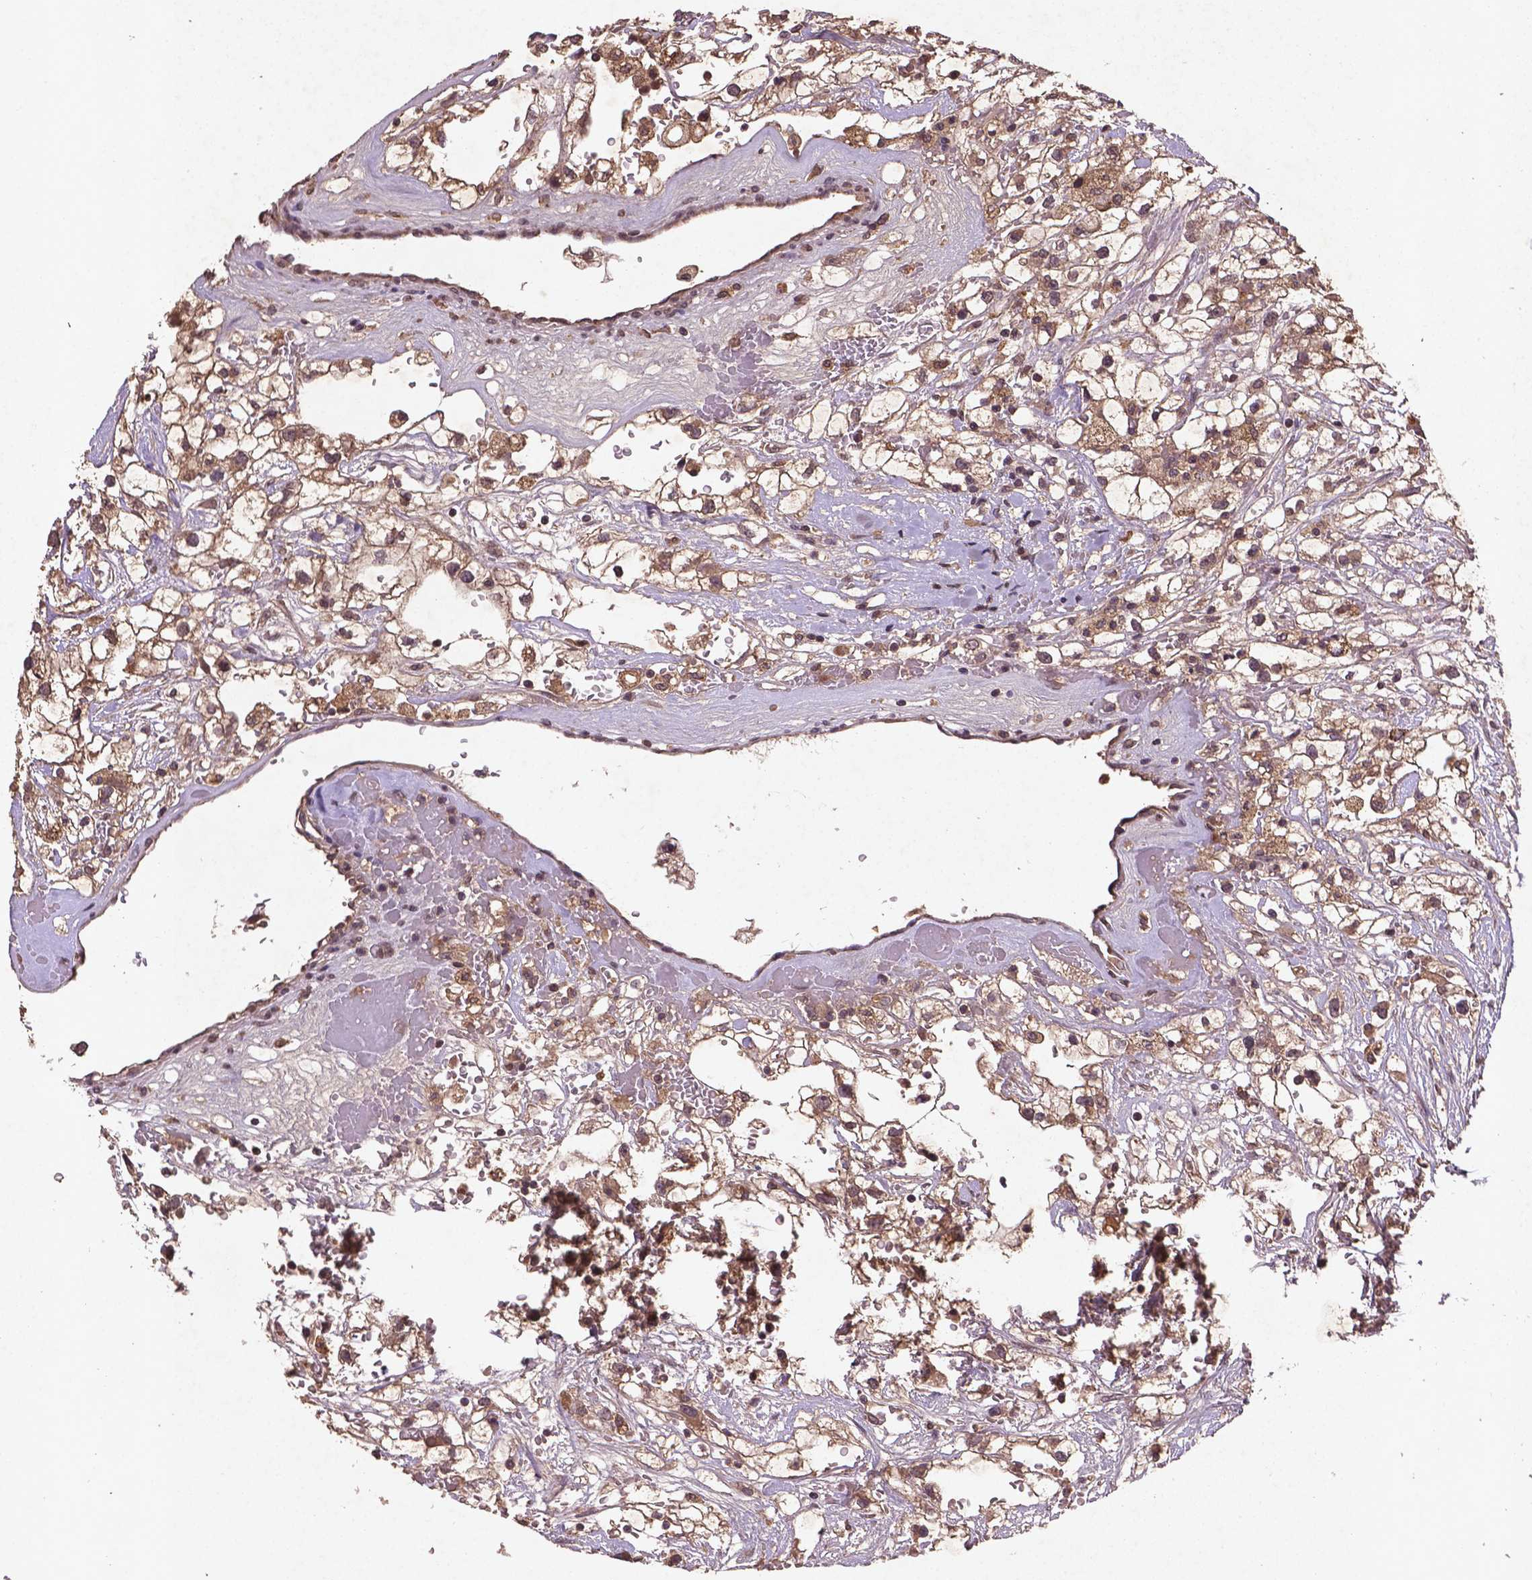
{"staining": {"intensity": "weak", "quantity": ">75%", "location": "cytoplasmic/membranous,nuclear"}, "tissue": "renal cancer", "cell_type": "Tumor cells", "image_type": "cancer", "snomed": [{"axis": "morphology", "description": "Adenocarcinoma, NOS"}, {"axis": "topography", "description": "Kidney"}], "caption": "Protein analysis of adenocarcinoma (renal) tissue exhibits weak cytoplasmic/membranous and nuclear expression in approximately >75% of tumor cells.", "gene": "NIPAL2", "patient": {"sex": "male", "age": 59}}